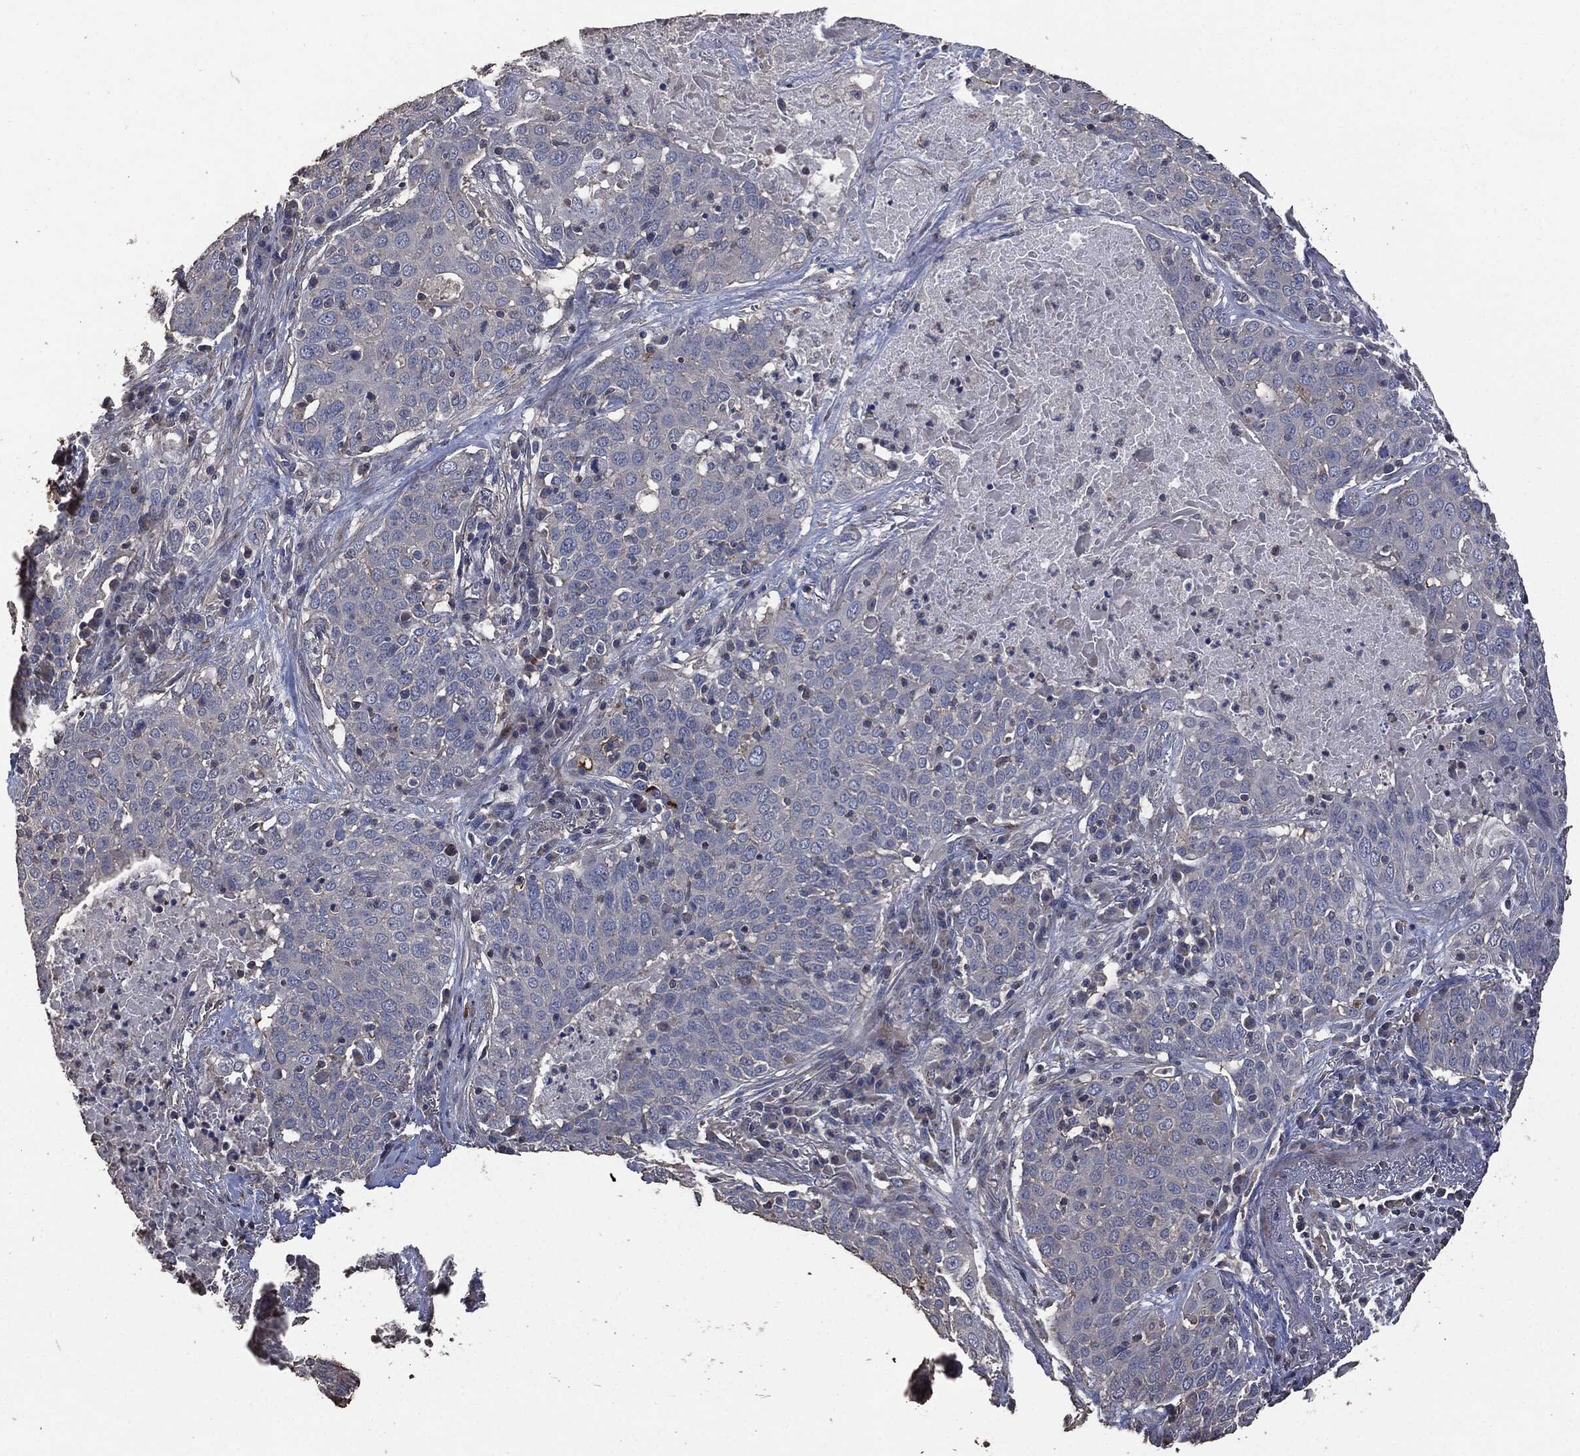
{"staining": {"intensity": "strong", "quantity": "<25%", "location": "cytoplasmic/membranous"}, "tissue": "lung cancer", "cell_type": "Tumor cells", "image_type": "cancer", "snomed": [{"axis": "morphology", "description": "Squamous cell carcinoma, NOS"}, {"axis": "topography", "description": "Lung"}], "caption": "Lung cancer stained for a protein demonstrates strong cytoplasmic/membranous positivity in tumor cells. (brown staining indicates protein expression, while blue staining denotes nuclei).", "gene": "MSLN", "patient": {"sex": "male", "age": 82}}